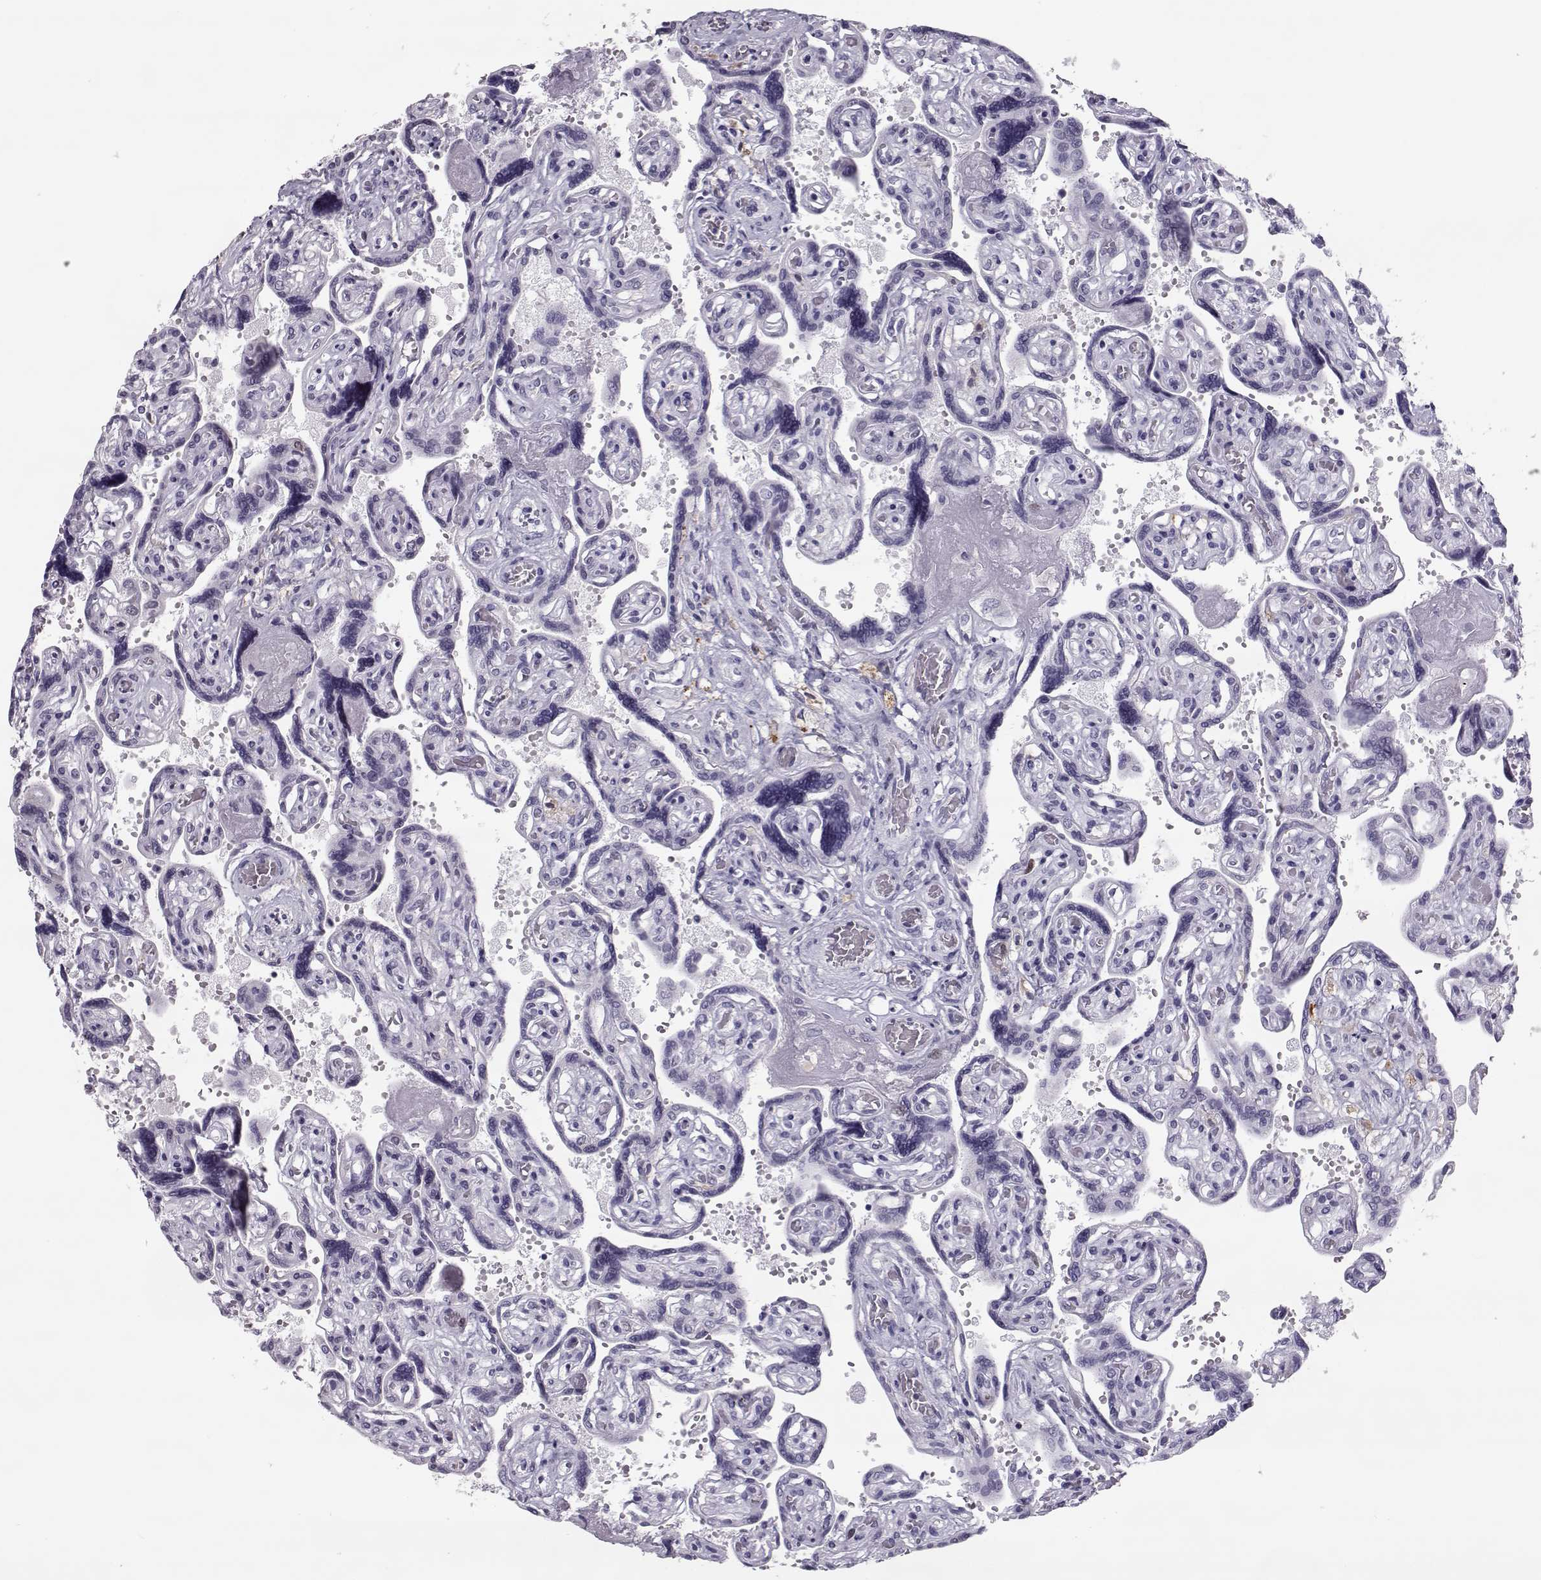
{"staining": {"intensity": "negative", "quantity": "none", "location": "none"}, "tissue": "placenta", "cell_type": "Decidual cells", "image_type": "normal", "snomed": [{"axis": "morphology", "description": "Normal tissue, NOS"}, {"axis": "topography", "description": "Placenta"}], "caption": "Immunohistochemistry micrograph of normal placenta stained for a protein (brown), which demonstrates no expression in decidual cells.", "gene": "SGO1", "patient": {"sex": "female", "age": 32}}